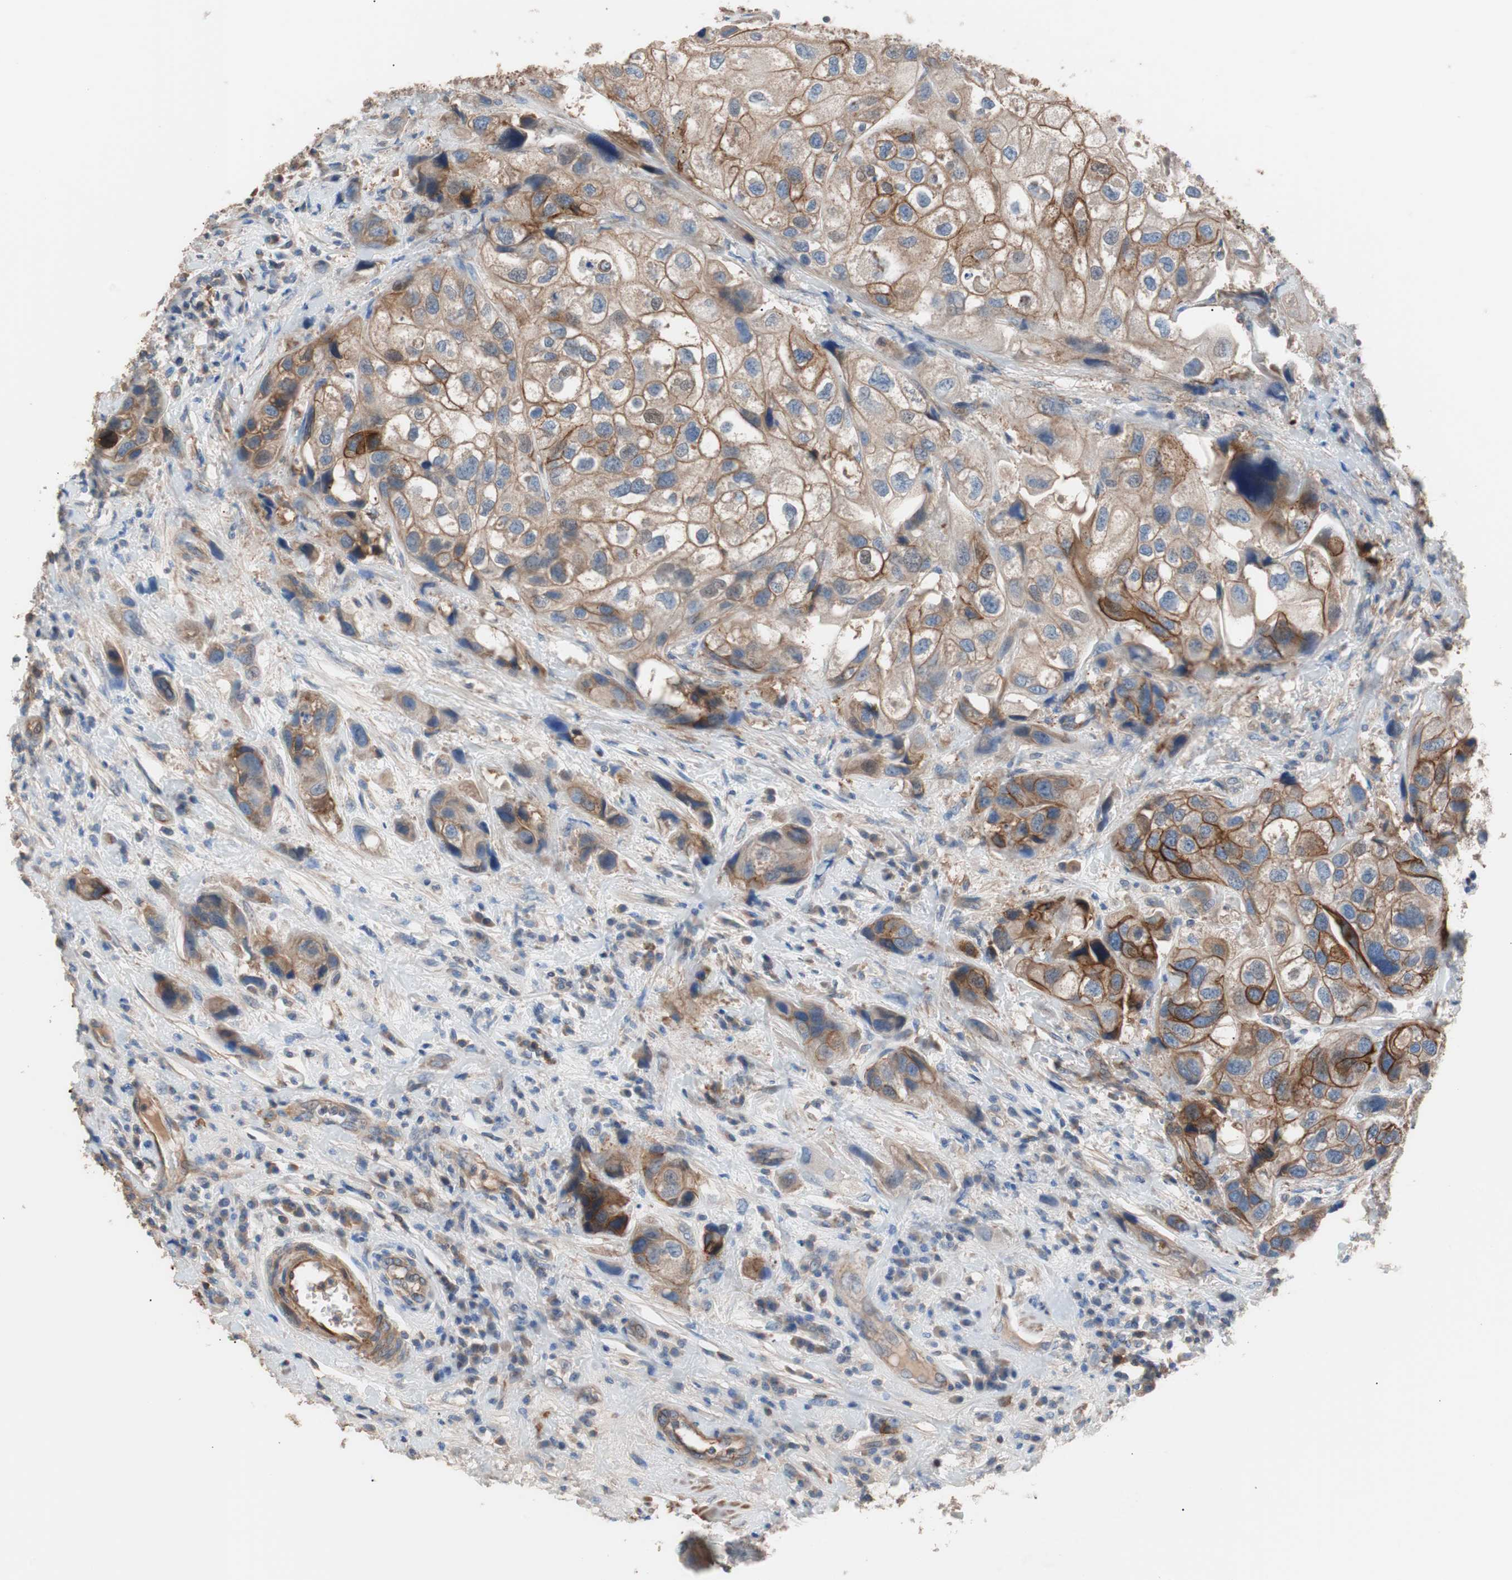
{"staining": {"intensity": "strong", "quantity": "25%-75%", "location": "cytoplasmic/membranous"}, "tissue": "urothelial cancer", "cell_type": "Tumor cells", "image_type": "cancer", "snomed": [{"axis": "morphology", "description": "Urothelial carcinoma, High grade"}, {"axis": "topography", "description": "Urinary bladder"}], "caption": "This photomicrograph reveals urothelial cancer stained with immunohistochemistry to label a protein in brown. The cytoplasmic/membranous of tumor cells show strong positivity for the protein. Nuclei are counter-stained blue.", "gene": "GPR160", "patient": {"sex": "female", "age": 64}}